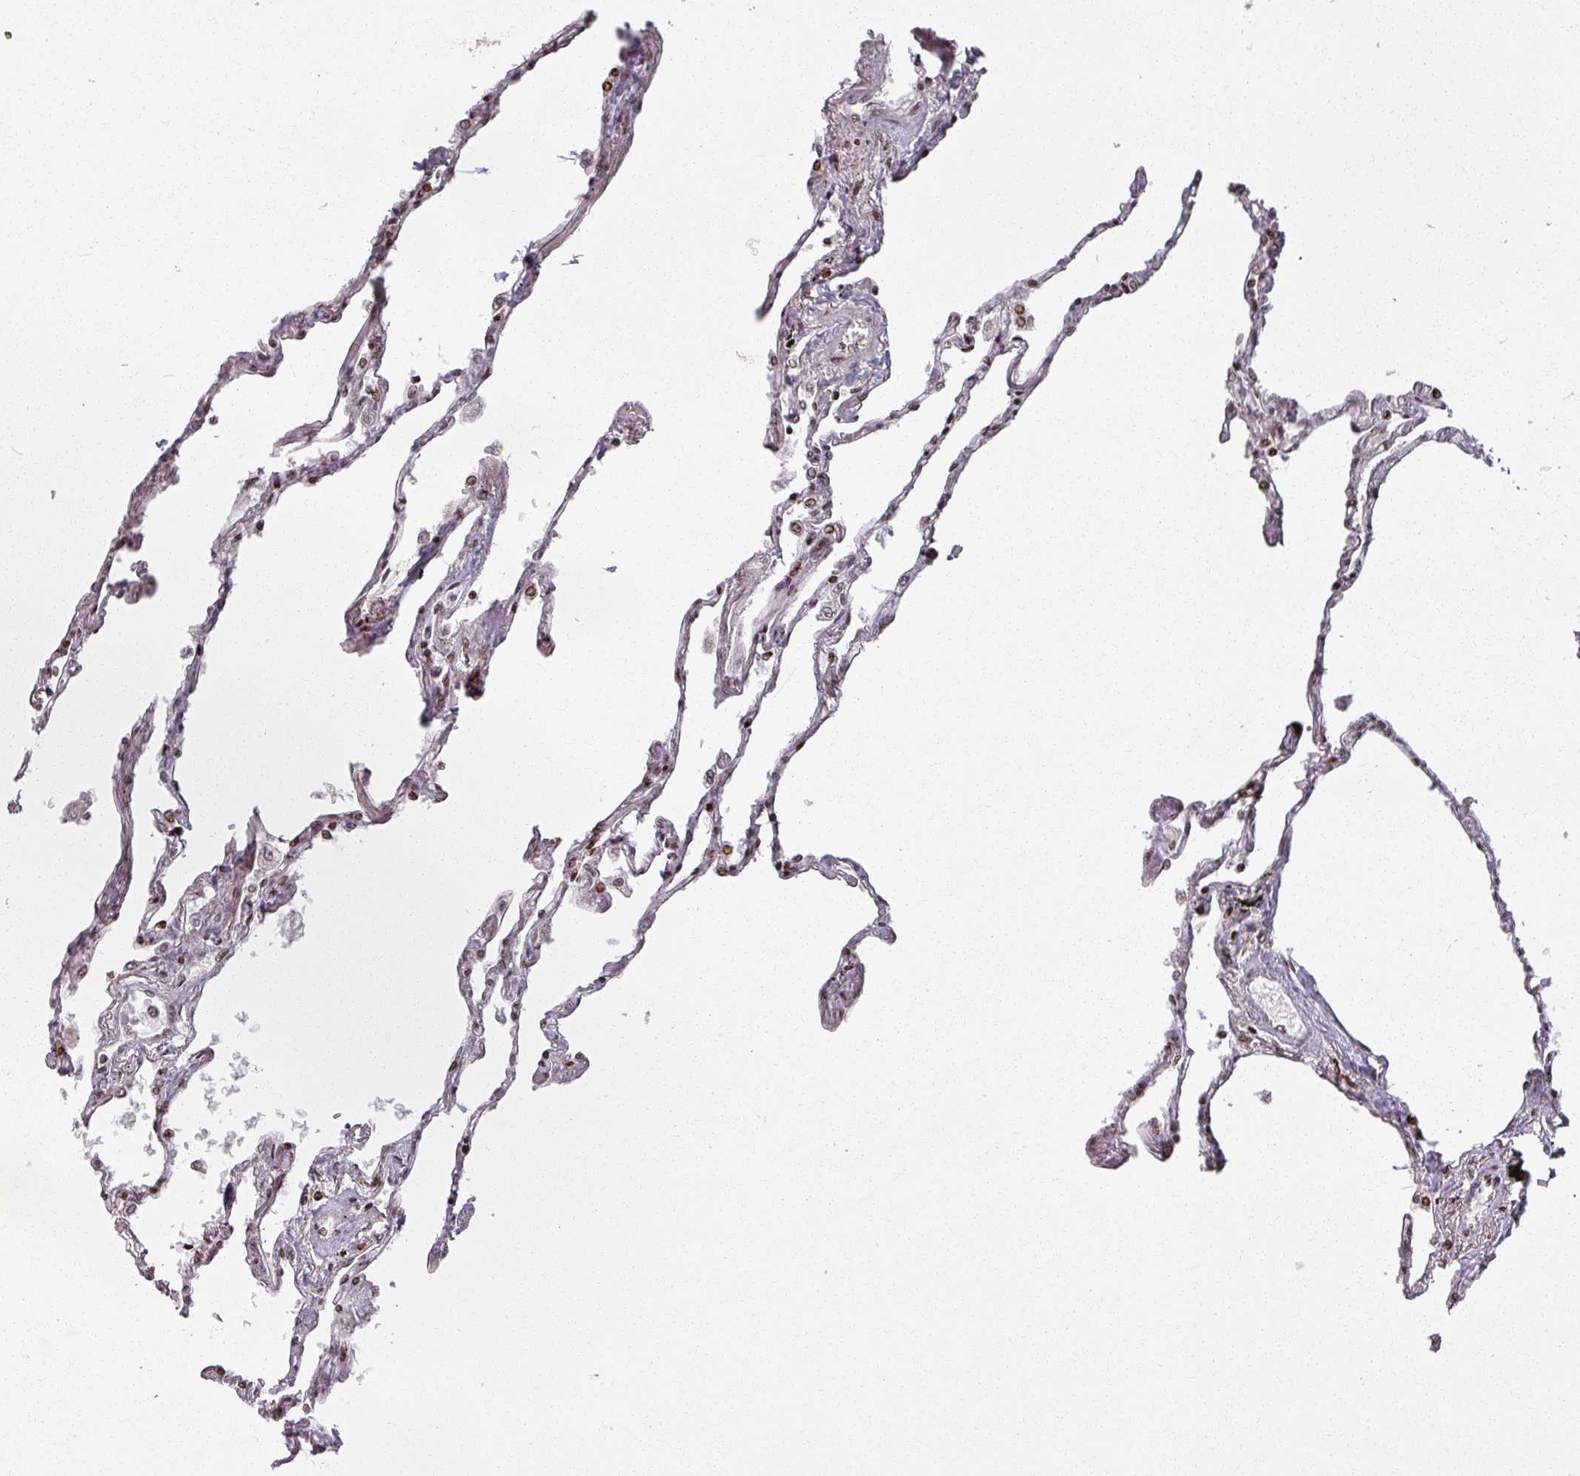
{"staining": {"intensity": "moderate", "quantity": "25%-75%", "location": "nuclear"}, "tissue": "lung", "cell_type": "Alveolar cells", "image_type": "normal", "snomed": [{"axis": "morphology", "description": "Normal tissue, NOS"}, {"axis": "topography", "description": "Lung"}], "caption": "IHC (DAB (3,3'-diaminobenzidine)) staining of benign human lung demonstrates moderate nuclear protein expression in approximately 25%-75% of alveolar cells. (DAB = brown stain, brightfield microscopy at high magnification).", "gene": "NCOR1", "patient": {"sex": "female", "age": 67}}